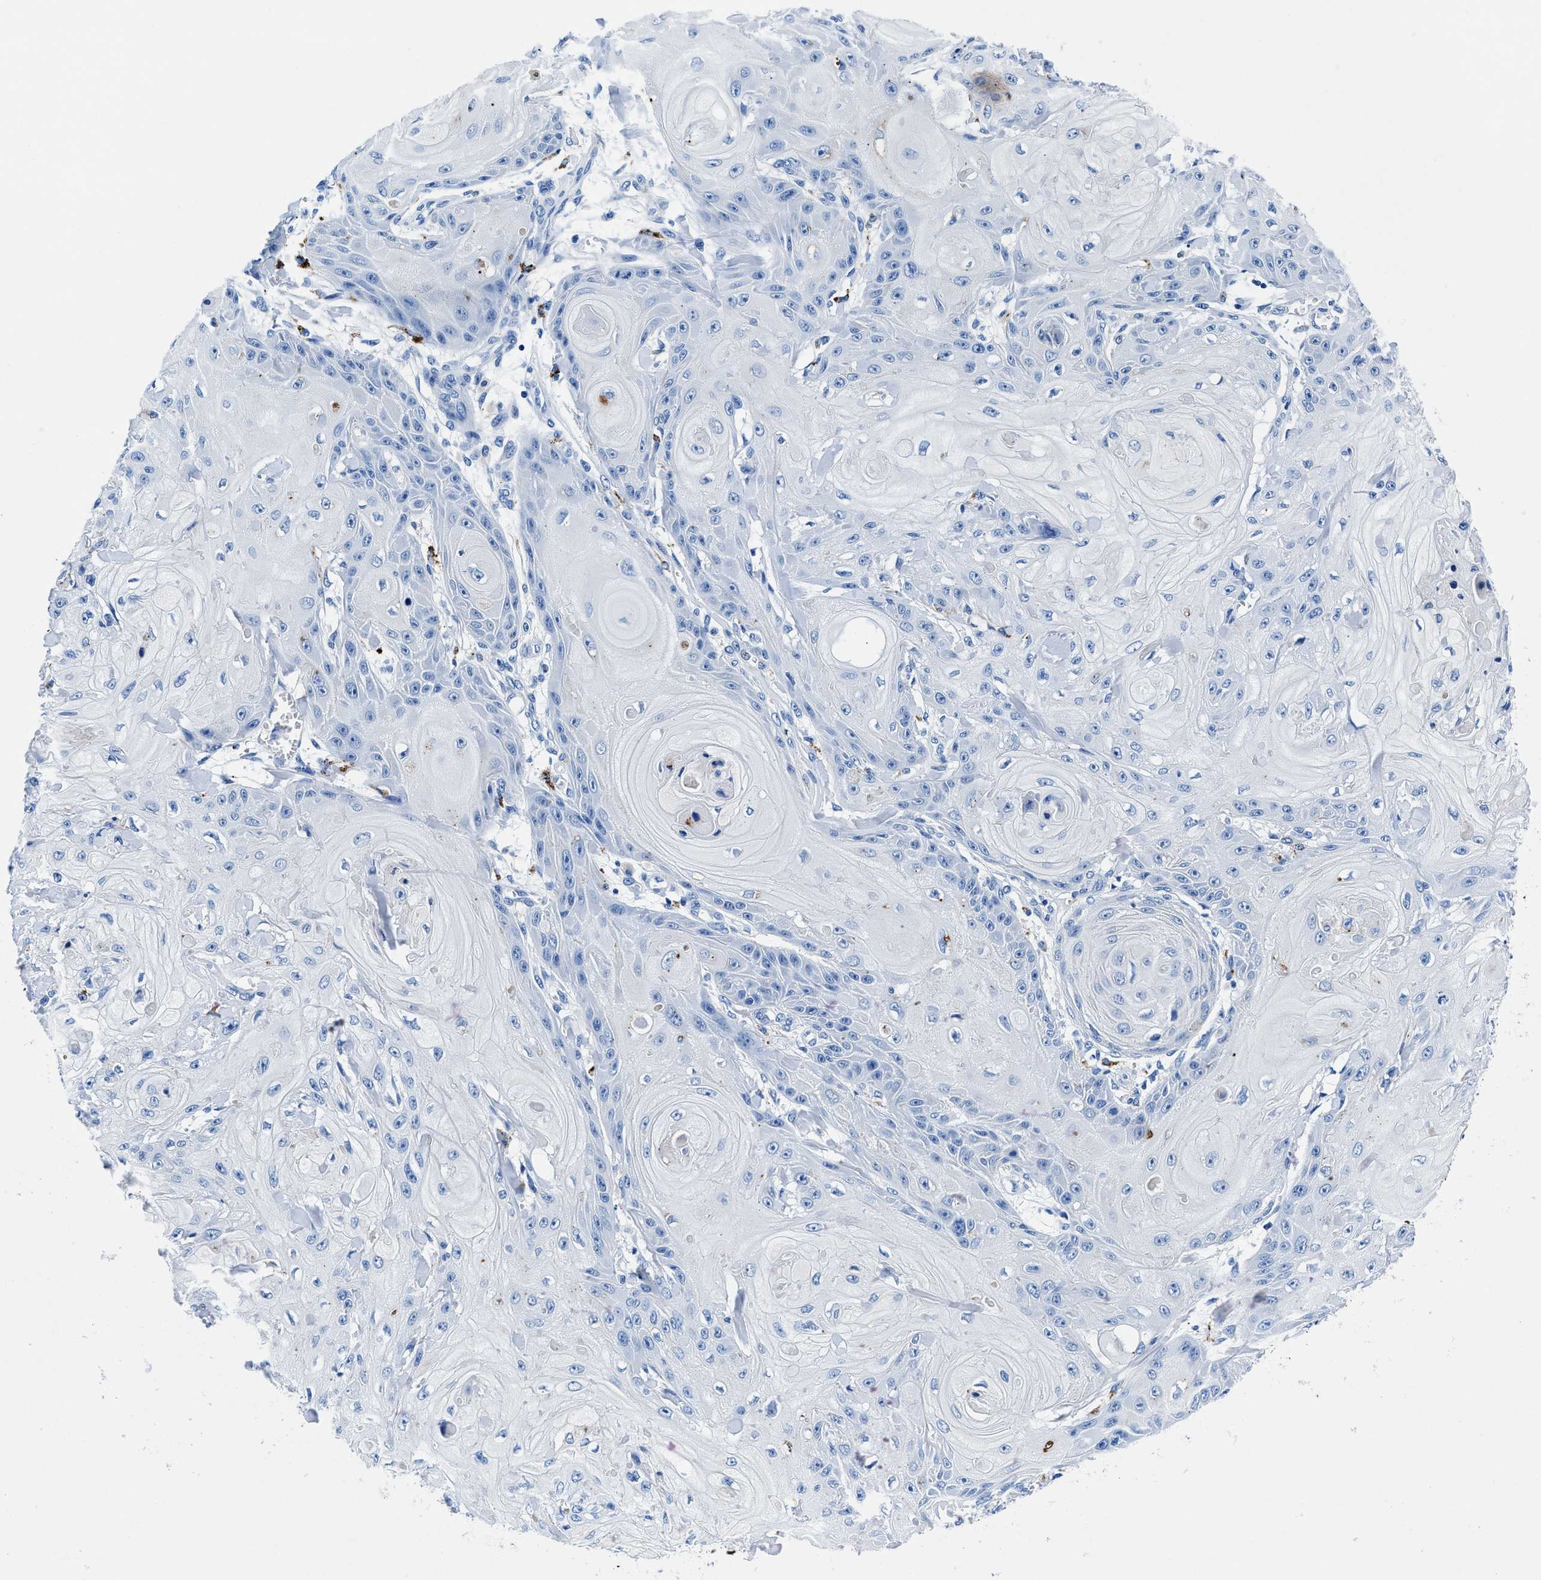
{"staining": {"intensity": "negative", "quantity": "none", "location": "none"}, "tissue": "skin cancer", "cell_type": "Tumor cells", "image_type": "cancer", "snomed": [{"axis": "morphology", "description": "Squamous cell carcinoma, NOS"}, {"axis": "topography", "description": "Skin"}], "caption": "Skin squamous cell carcinoma was stained to show a protein in brown. There is no significant staining in tumor cells. (IHC, brightfield microscopy, high magnification).", "gene": "OR14K1", "patient": {"sex": "male", "age": 74}}